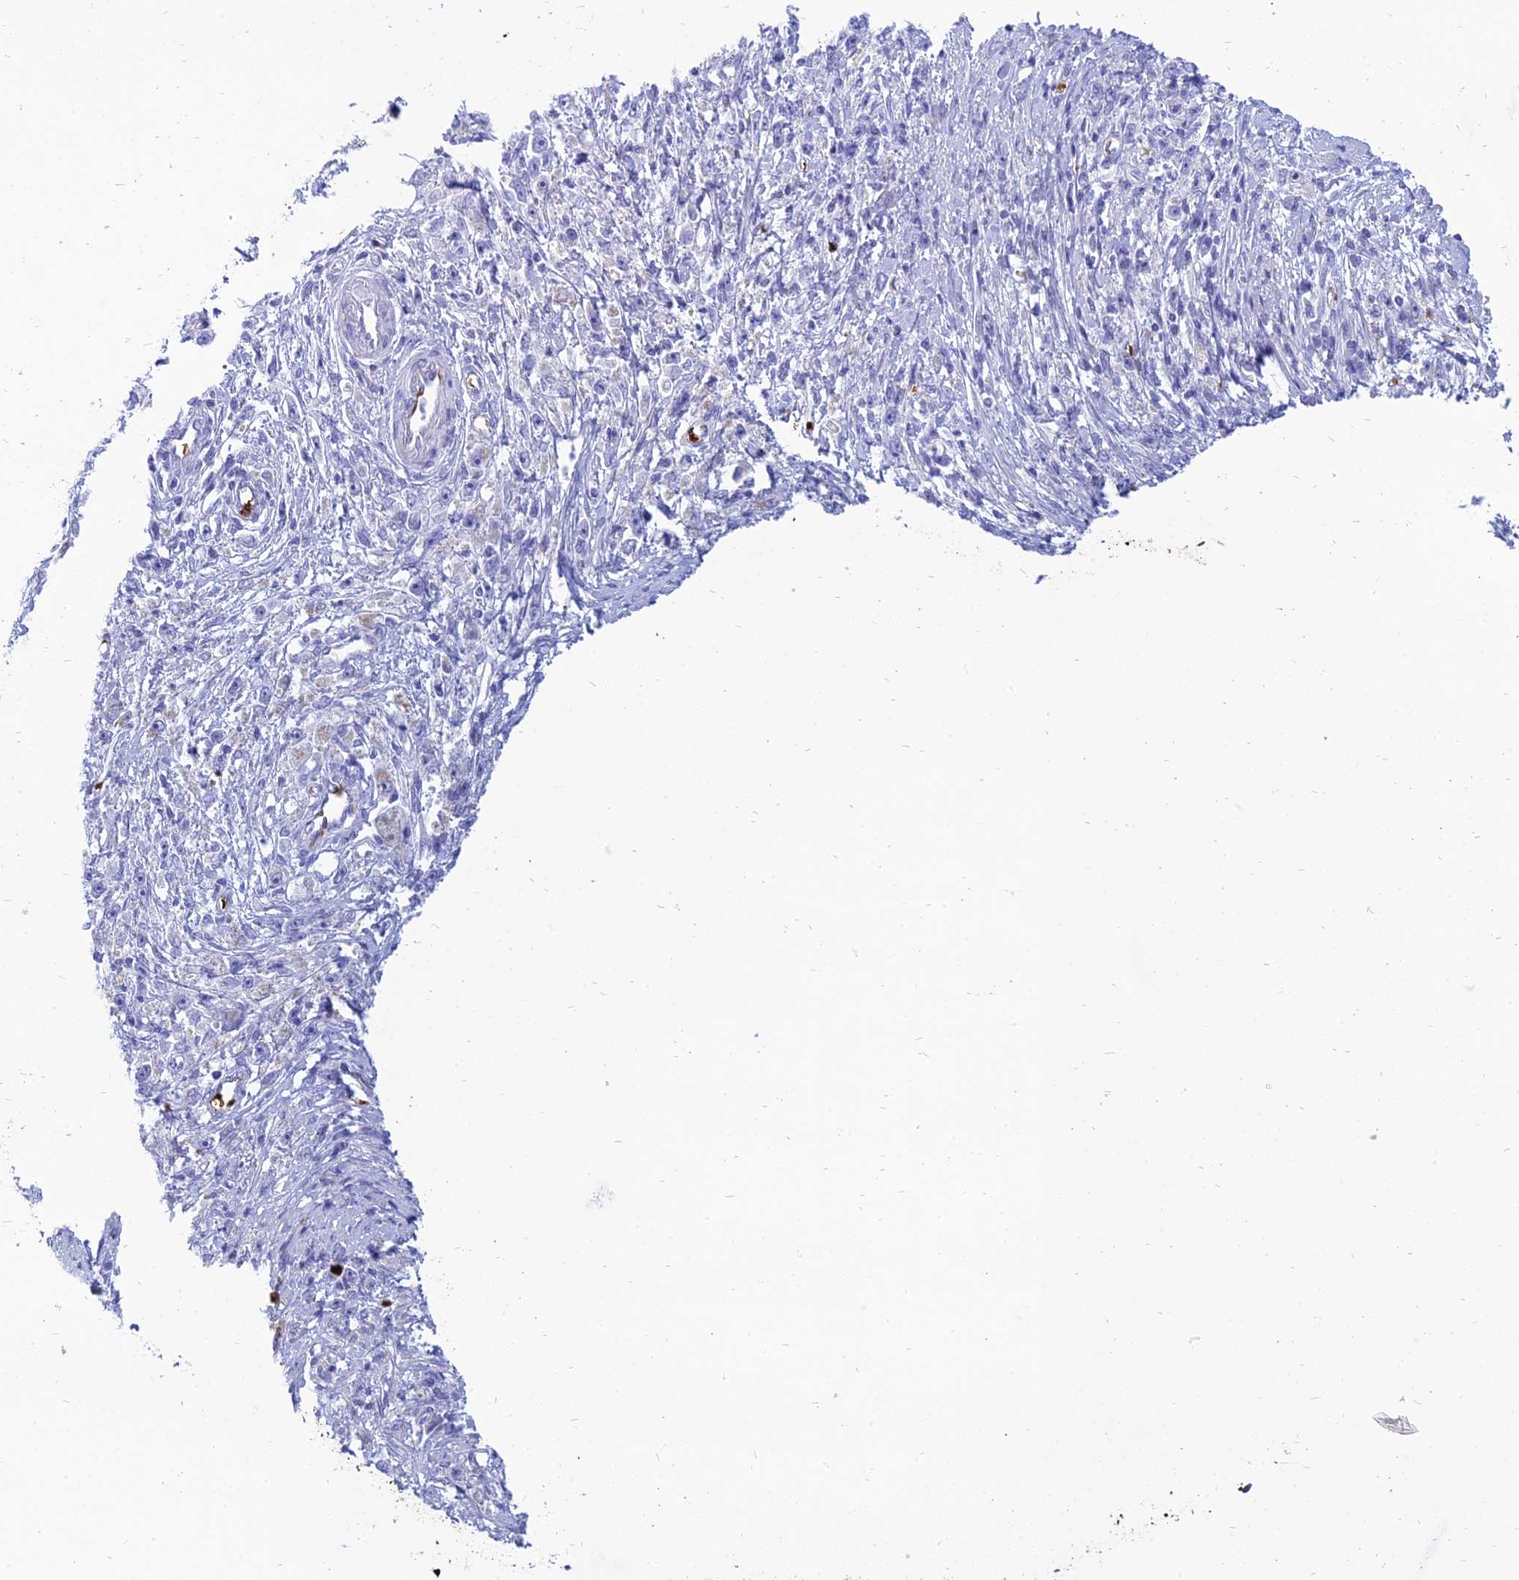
{"staining": {"intensity": "negative", "quantity": "none", "location": "none"}, "tissue": "stomach cancer", "cell_type": "Tumor cells", "image_type": "cancer", "snomed": [{"axis": "morphology", "description": "Adenocarcinoma, NOS"}, {"axis": "topography", "description": "Stomach"}], "caption": "IHC micrograph of neoplastic tissue: stomach adenocarcinoma stained with DAB (3,3'-diaminobenzidine) shows no significant protein expression in tumor cells. The staining was performed using DAB (3,3'-diaminobenzidine) to visualize the protein expression in brown, while the nuclei were stained in blue with hematoxylin (Magnification: 20x).", "gene": "HHAT", "patient": {"sex": "female", "age": 59}}